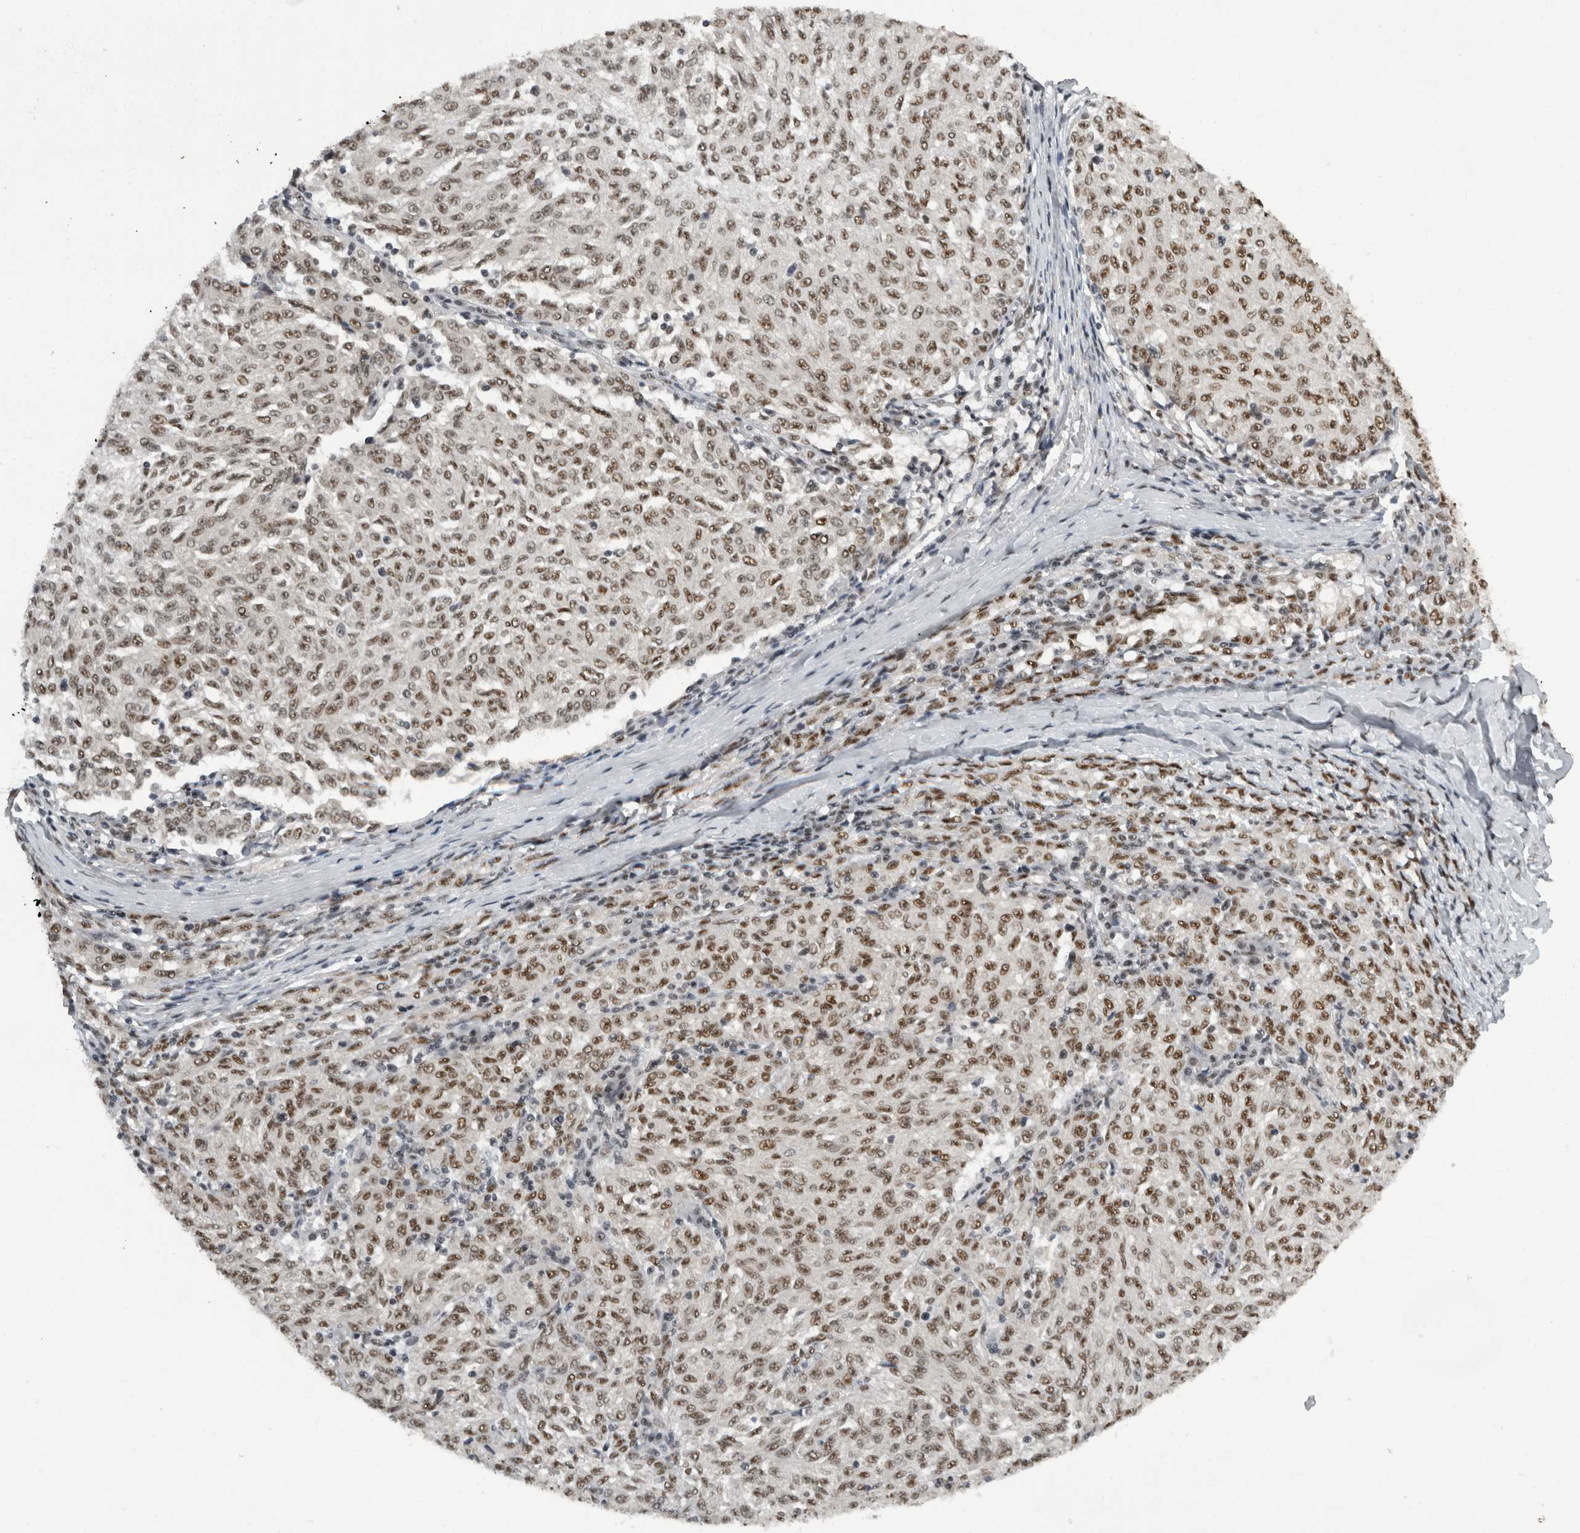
{"staining": {"intensity": "moderate", "quantity": ">75%", "location": "nuclear"}, "tissue": "melanoma", "cell_type": "Tumor cells", "image_type": "cancer", "snomed": [{"axis": "morphology", "description": "Malignant melanoma, NOS"}, {"axis": "topography", "description": "Skin"}], "caption": "DAB immunohistochemical staining of human malignant melanoma displays moderate nuclear protein positivity in about >75% of tumor cells.", "gene": "ZSCAN2", "patient": {"sex": "female", "age": 72}}